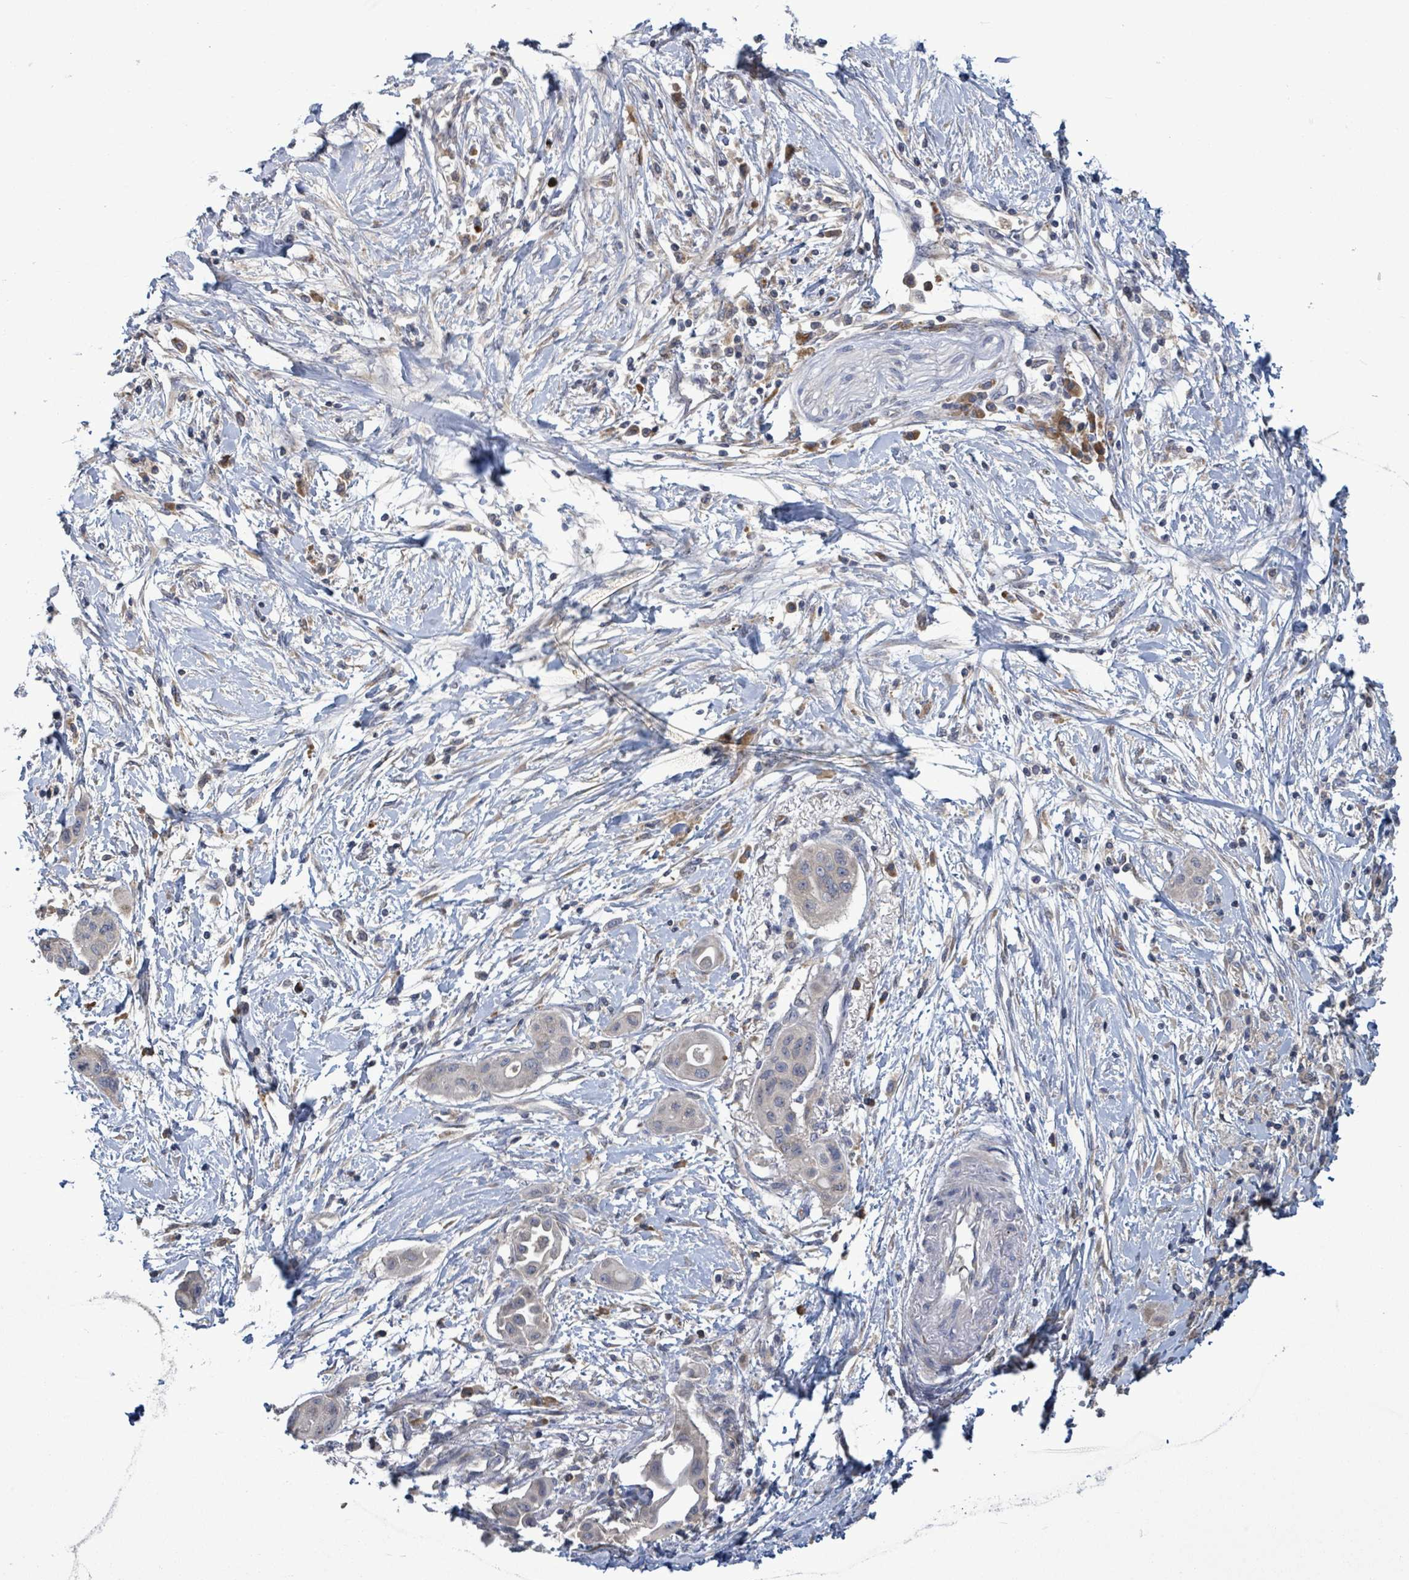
{"staining": {"intensity": "negative", "quantity": "none", "location": "none"}, "tissue": "pancreatic cancer", "cell_type": "Tumor cells", "image_type": "cancer", "snomed": [{"axis": "morphology", "description": "Adenocarcinoma, NOS"}, {"axis": "topography", "description": "Pancreas"}], "caption": "Tumor cells are negative for brown protein staining in pancreatic cancer. (DAB (3,3'-diaminobenzidine) immunohistochemistry (IHC) with hematoxylin counter stain).", "gene": "SERPINE3", "patient": {"sex": "male", "age": 68}}